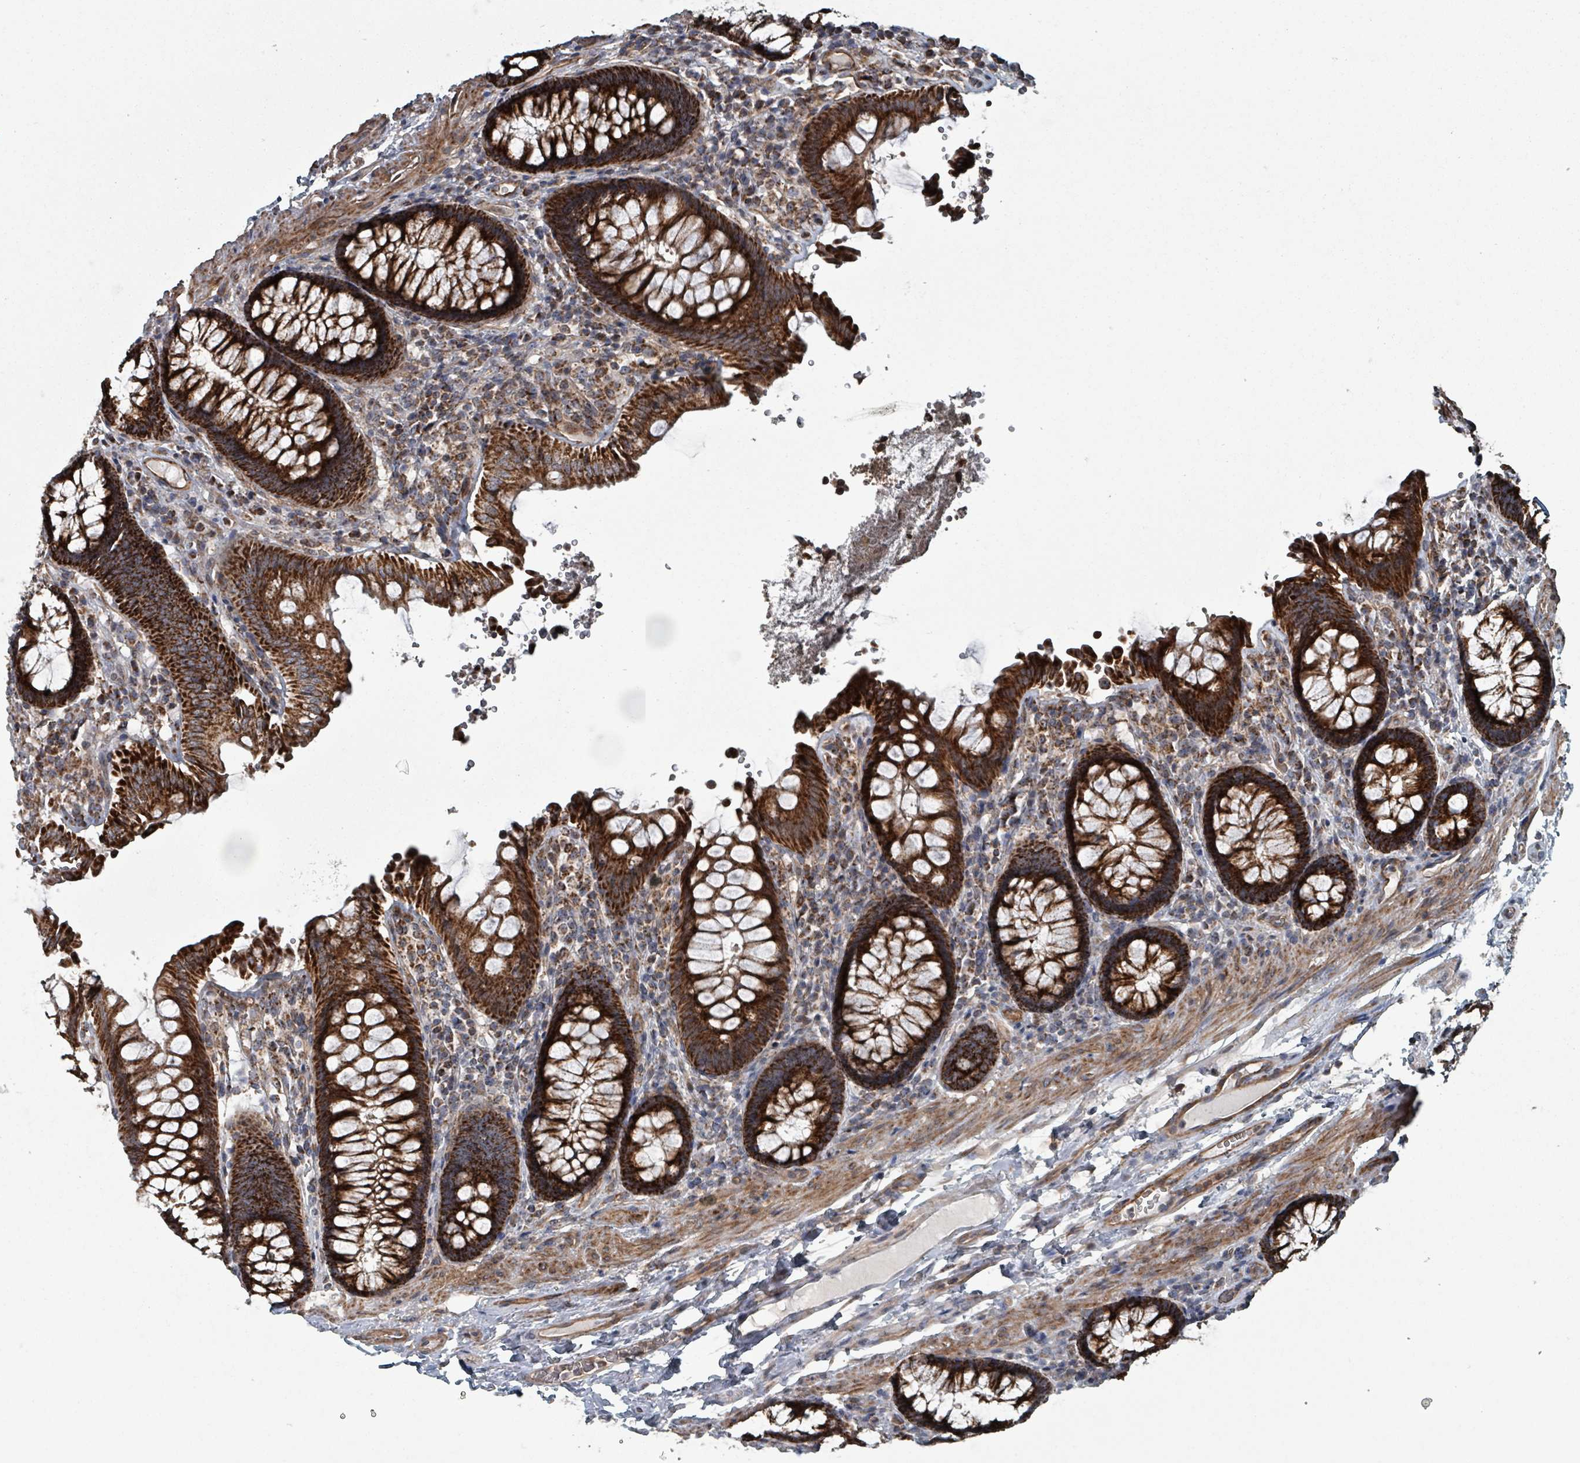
{"staining": {"intensity": "moderate", "quantity": ">75%", "location": "cytoplasmic/membranous"}, "tissue": "colon", "cell_type": "Endothelial cells", "image_type": "normal", "snomed": [{"axis": "morphology", "description": "Normal tissue, NOS"}, {"axis": "topography", "description": "Colon"}], "caption": "Immunohistochemical staining of normal colon shows medium levels of moderate cytoplasmic/membranous staining in approximately >75% of endothelial cells.", "gene": "MRPL4", "patient": {"sex": "male", "age": 84}}